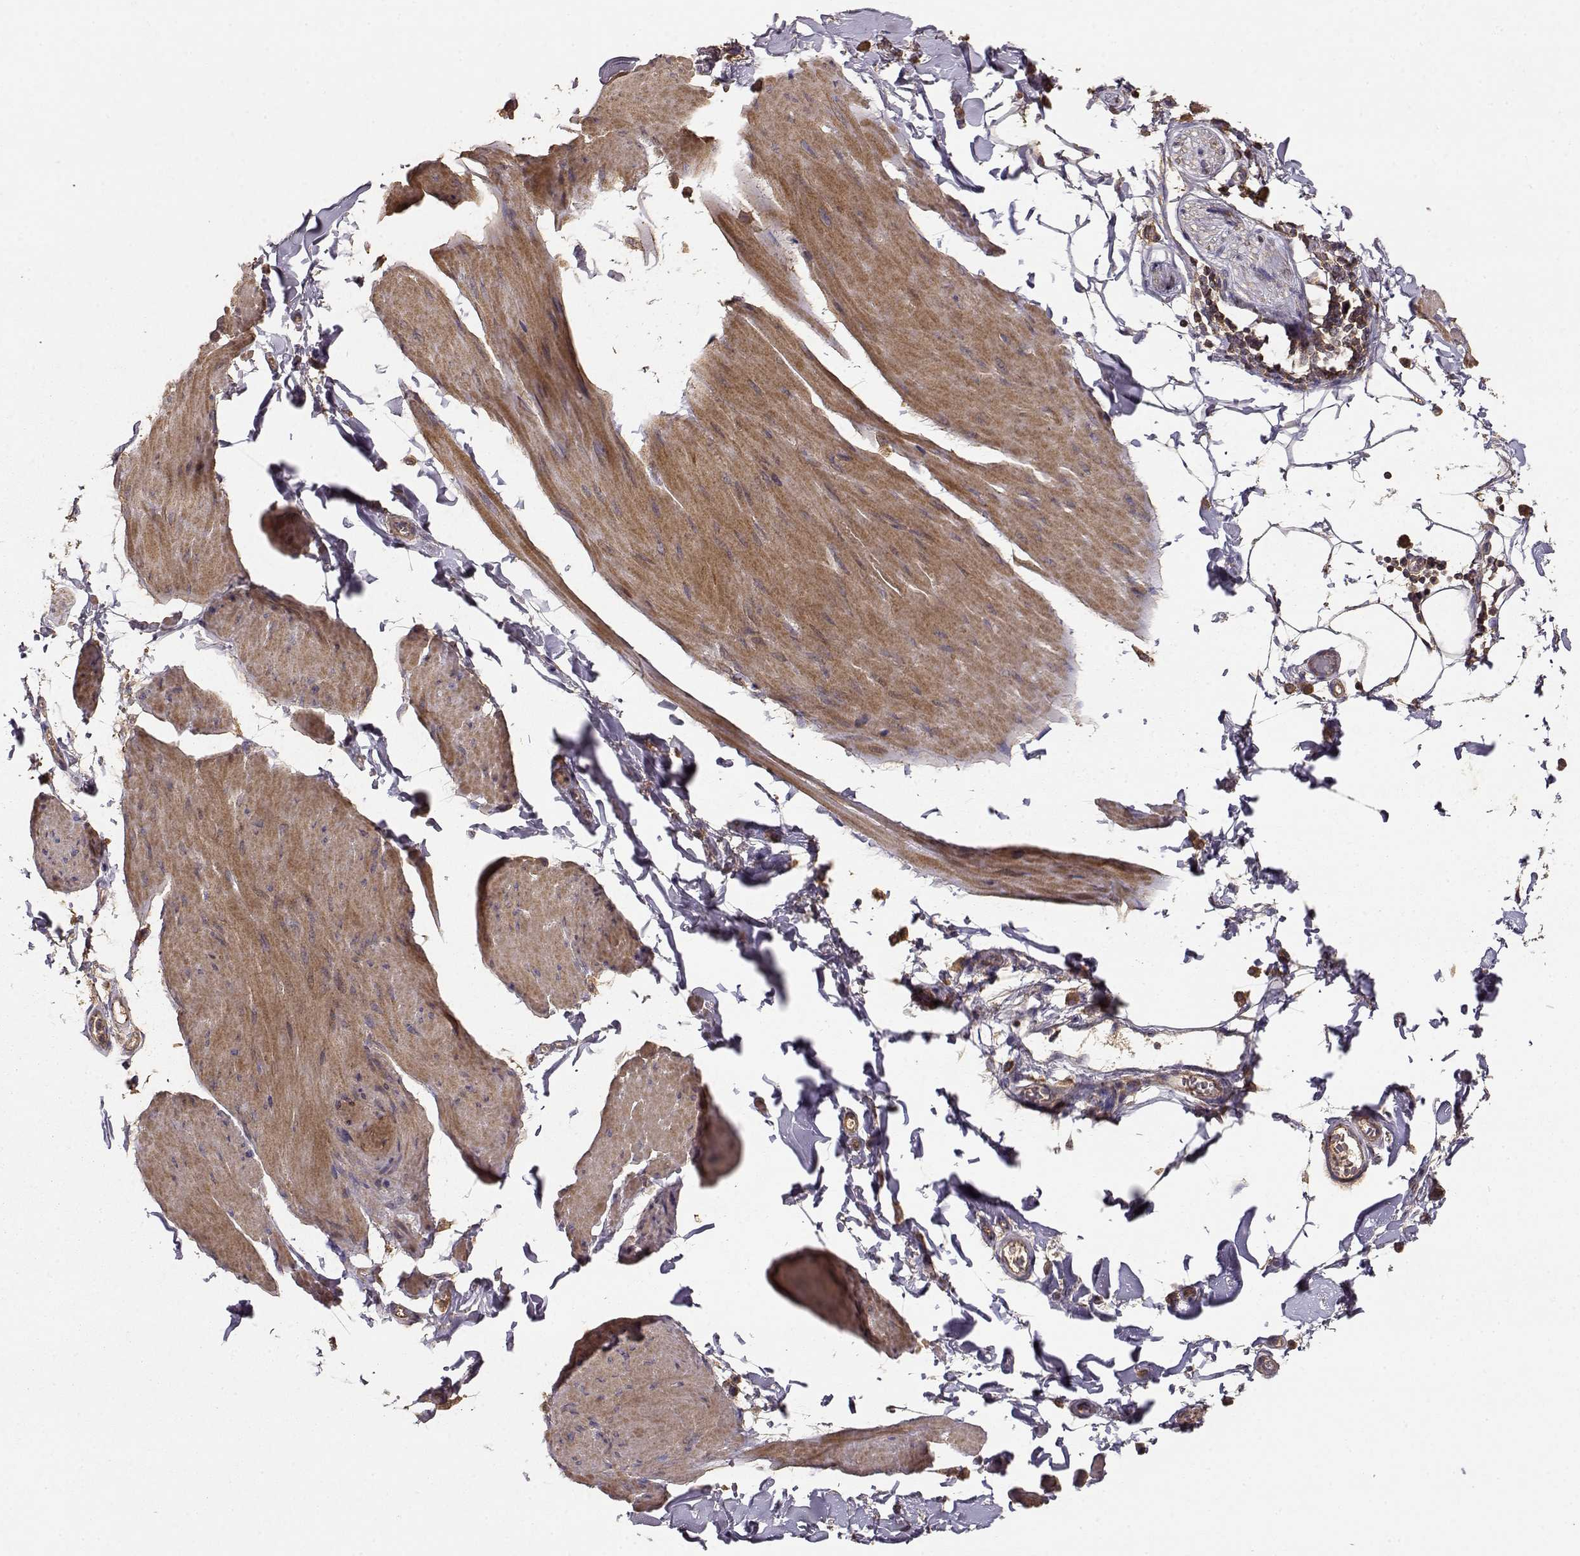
{"staining": {"intensity": "moderate", "quantity": "25%-75%", "location": "cytoplasmic/membranous"}, "tissue": "smooth muscle", "cell_type": "Smooth muscle cells", "image_type": "normal", "snomed": [{"axis": "morphology", "description": "Normal tissue, NOS"}, {"axis": "topography", "description": "Adipose tissue"}, {"axis": "topography", "description": "Smooth muscle"}, {"axis": "topography", "description": "Peripheral nerve tissue"}], "caption": "Smooth muscle cells reveal moderate cytoplasmic/membranous positivity in approximately 25%-75% of cells in normal smooth muscle. The staining is performed using DAB brown chromogen to label protein expression. The nuclei are counter-stained blue using hematoxylin.", "gene": "TARS3", "patient": {"sex": "male", "age": 83}}